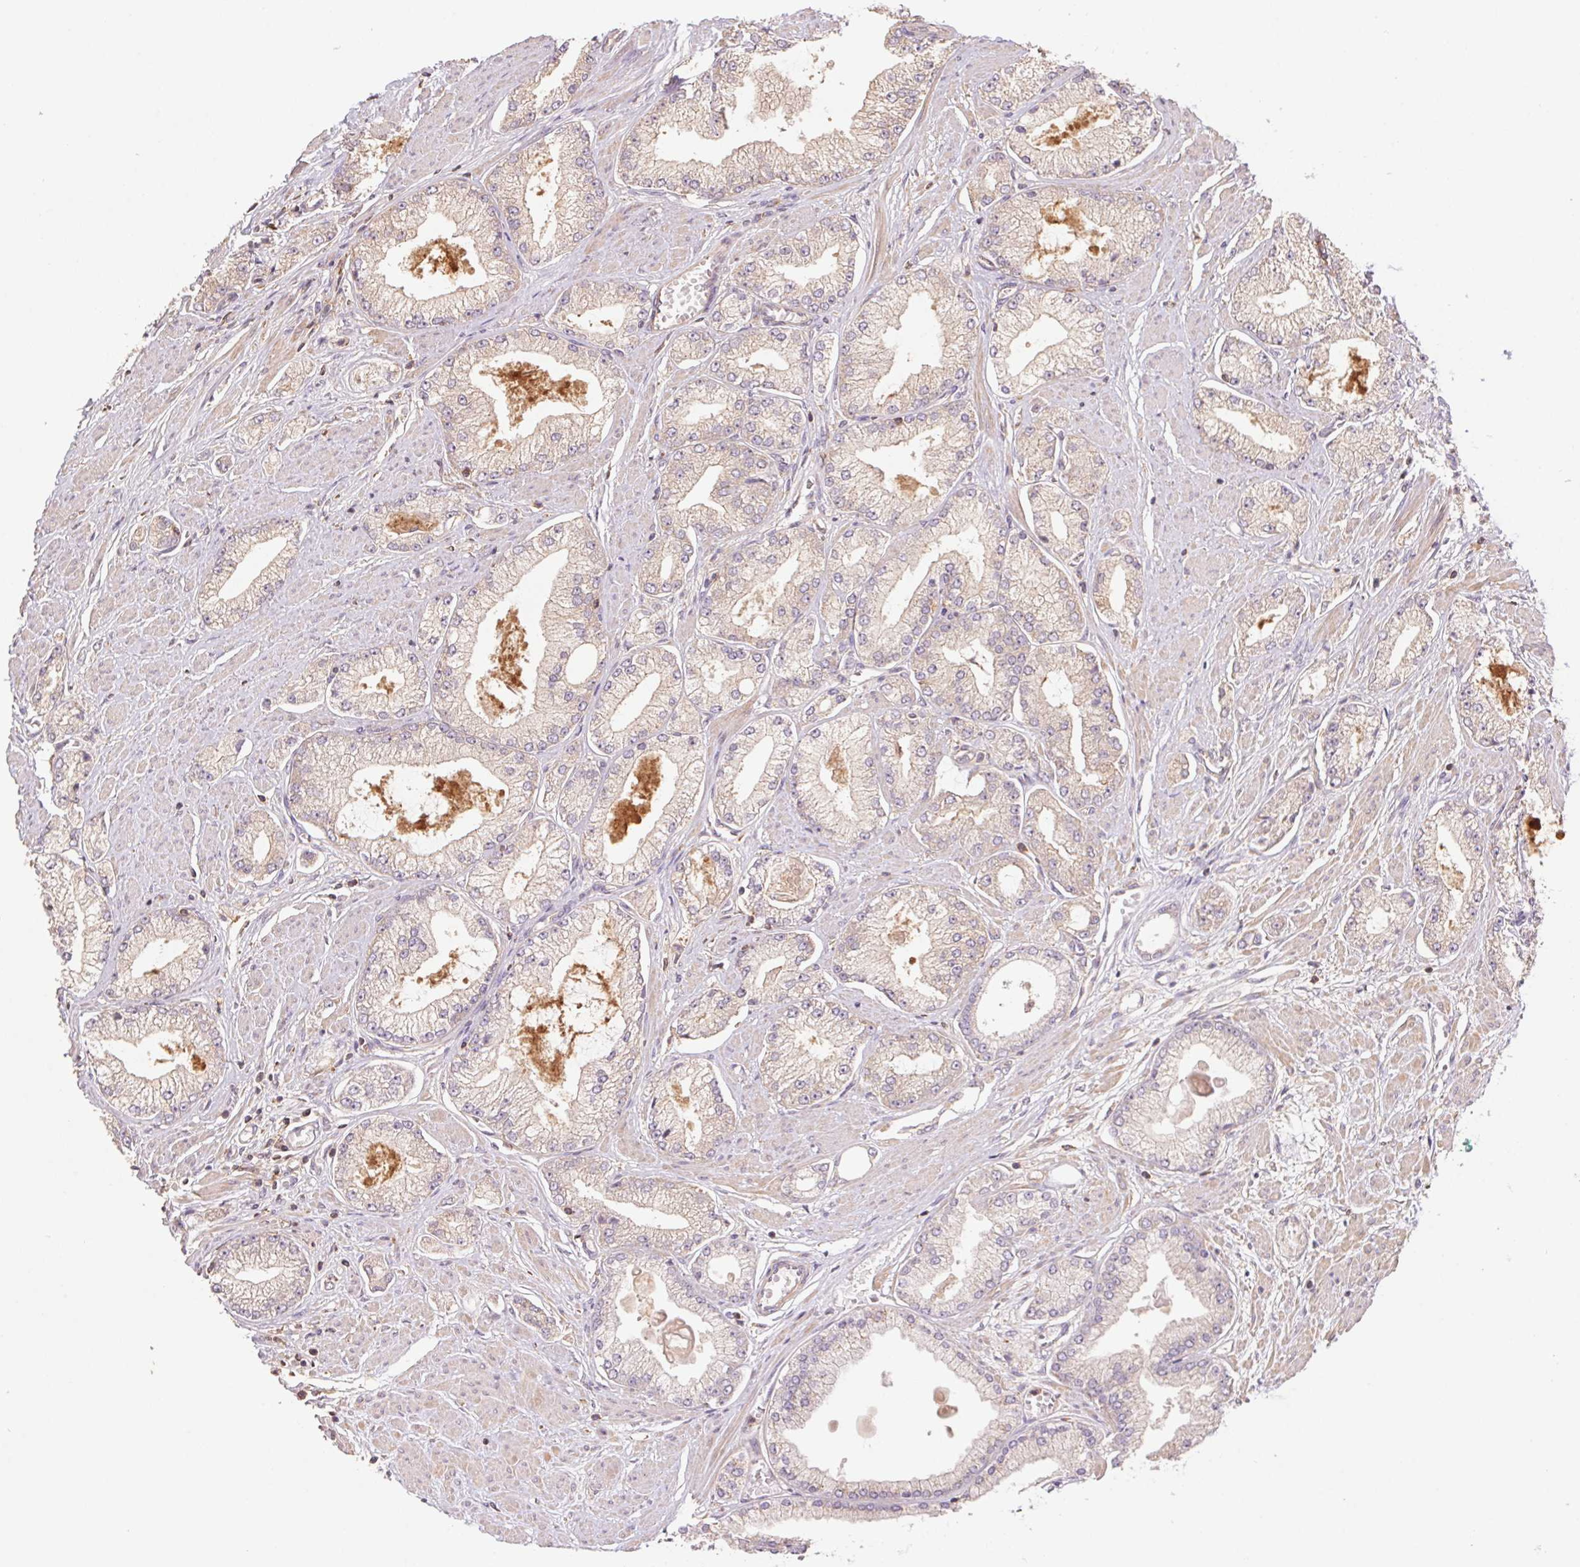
{"staining": {"intensity": "moderate", "quantity": "25%-75%", "location": "cytoplasmic/membranous"}, "tissue": "prostate cancer", "cell_type": "Tumor cells", "image_type": "cancer", "snomed": [{"axis": "morphology", "description": "Adenocarcinoma, High grade"}, {"axis": "topography", "description": "Prostate"}], "caption": "Prostate cancer stained with DAB immunohistochemistry exhibits medium levels of moderate cytoplasmic/membranous positivity in approximately 25%-75% of tumor cells. Using DAB (brown) and hematoxylin (blue) stains, captured at high magnification using brightfield microscopy.", "gene": "TUBA3D", "patient": {"sex": "male", "age": 68}}